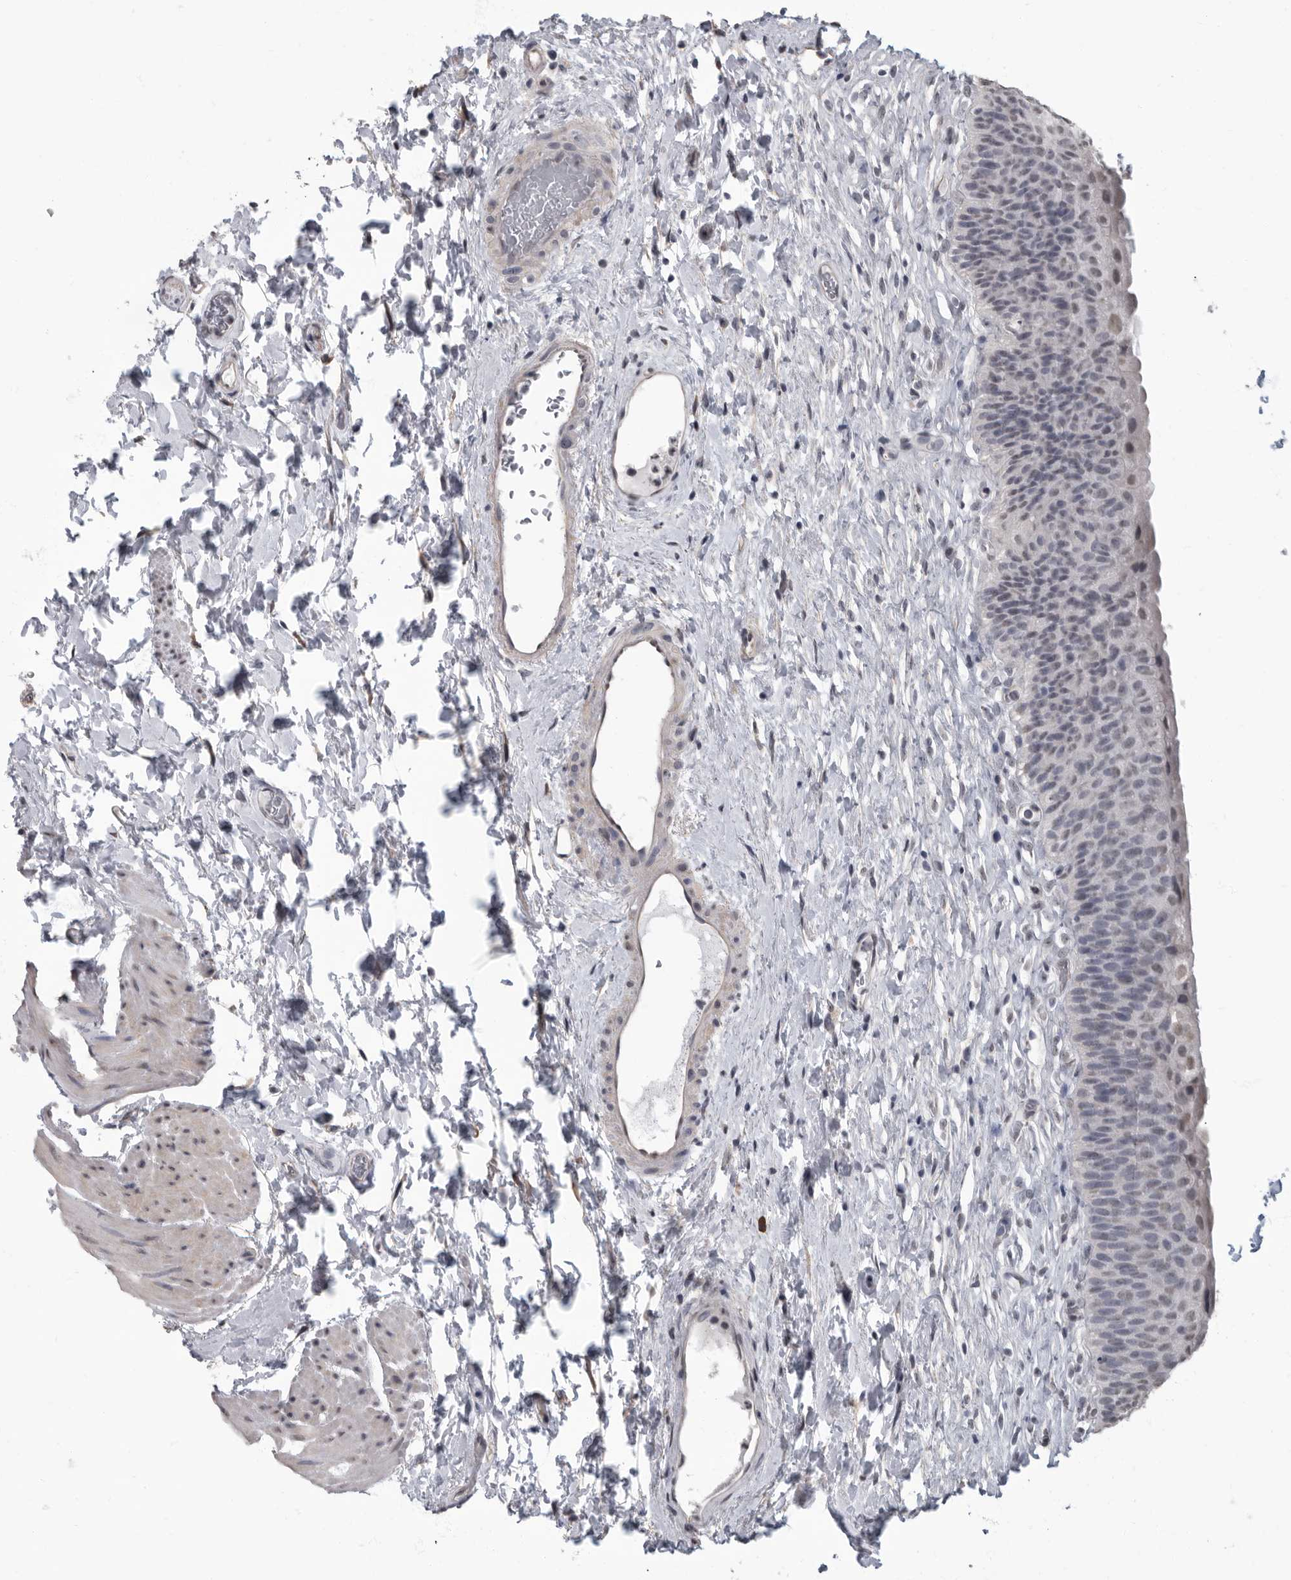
{"staining": {"intensity": "weak", "quantity": "25%-75%", "location": "nuclear"}, "tissue": "urinary bladder", "cell_type": "Urothelial cells", "image_type": "normal", "snomed": [{"axis": "morphology", "description": "Normal tissue, NOS"}, {"axis": "topography", "description": "Urinary bladder"}], "caption": "This is an image of IHC staining of benign urinary bladder, which shows weak staining in the nuclear of urothelial cells.", "gene": "ARHGEF10", "patient": {"sex": "male", "age": 74}}